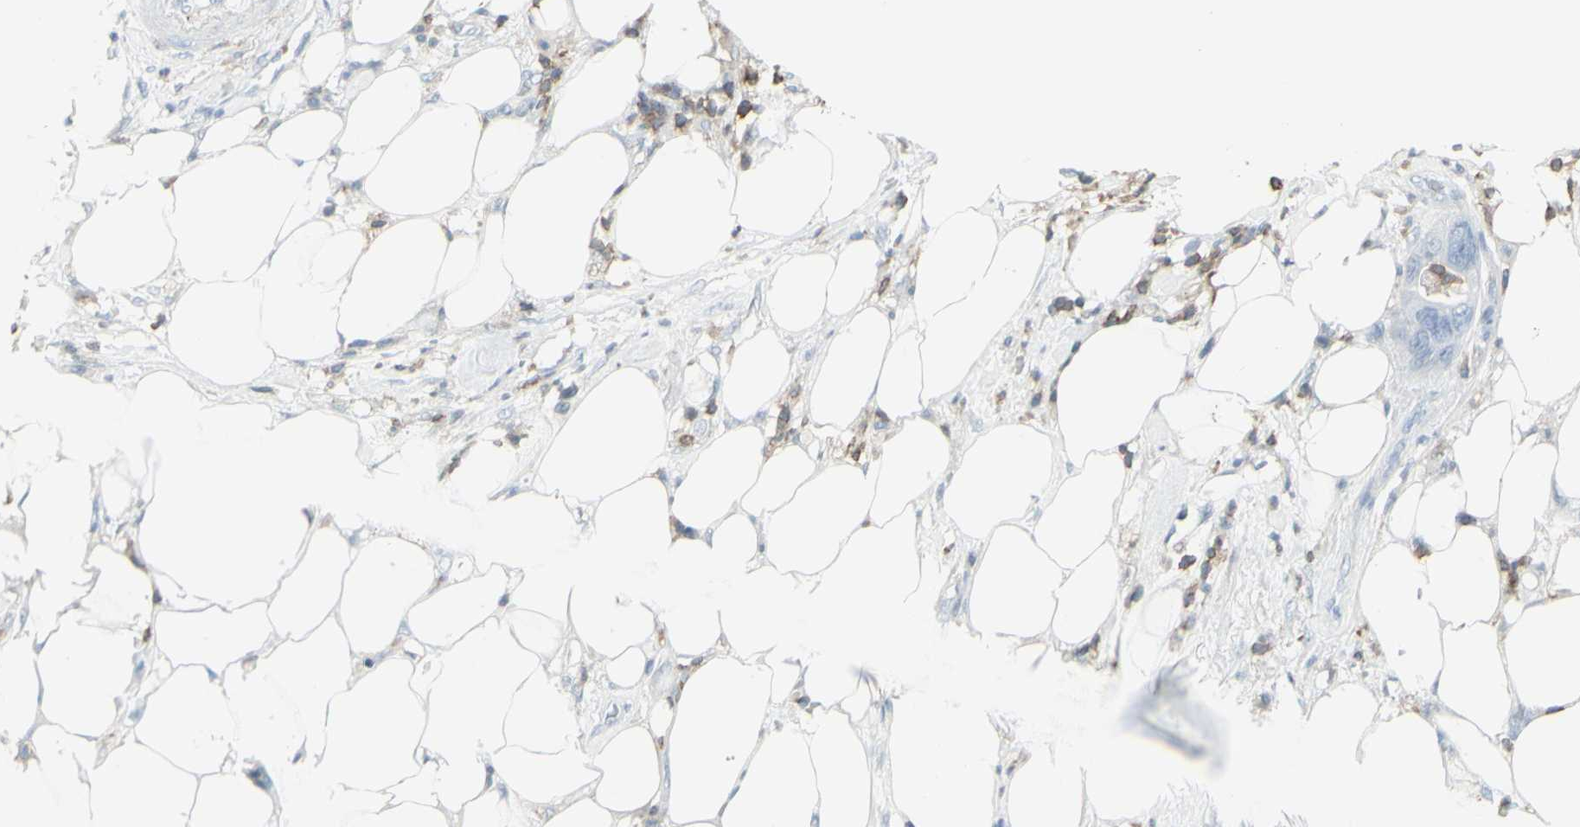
{"staining": {"intensity": "negative", "quantity": "none", "location": "none"}, "tissue": "pancreatic cancer", "cell_type": "Tumor cells", "image_type": "cancer", "snomed": [{"axis": "morphology", "description": "Adenocarcinoma, NOS"}, {"axis": "topography", "description": "Pancreas"}], "caption": "IHC histopathology image of human pancreatic cancer (adenocarcinoma) stained for a protein (brown), which shows no staining in tumor cells.", "gene": "NRG1", "patient": {"sex": "female", "age": 71}}